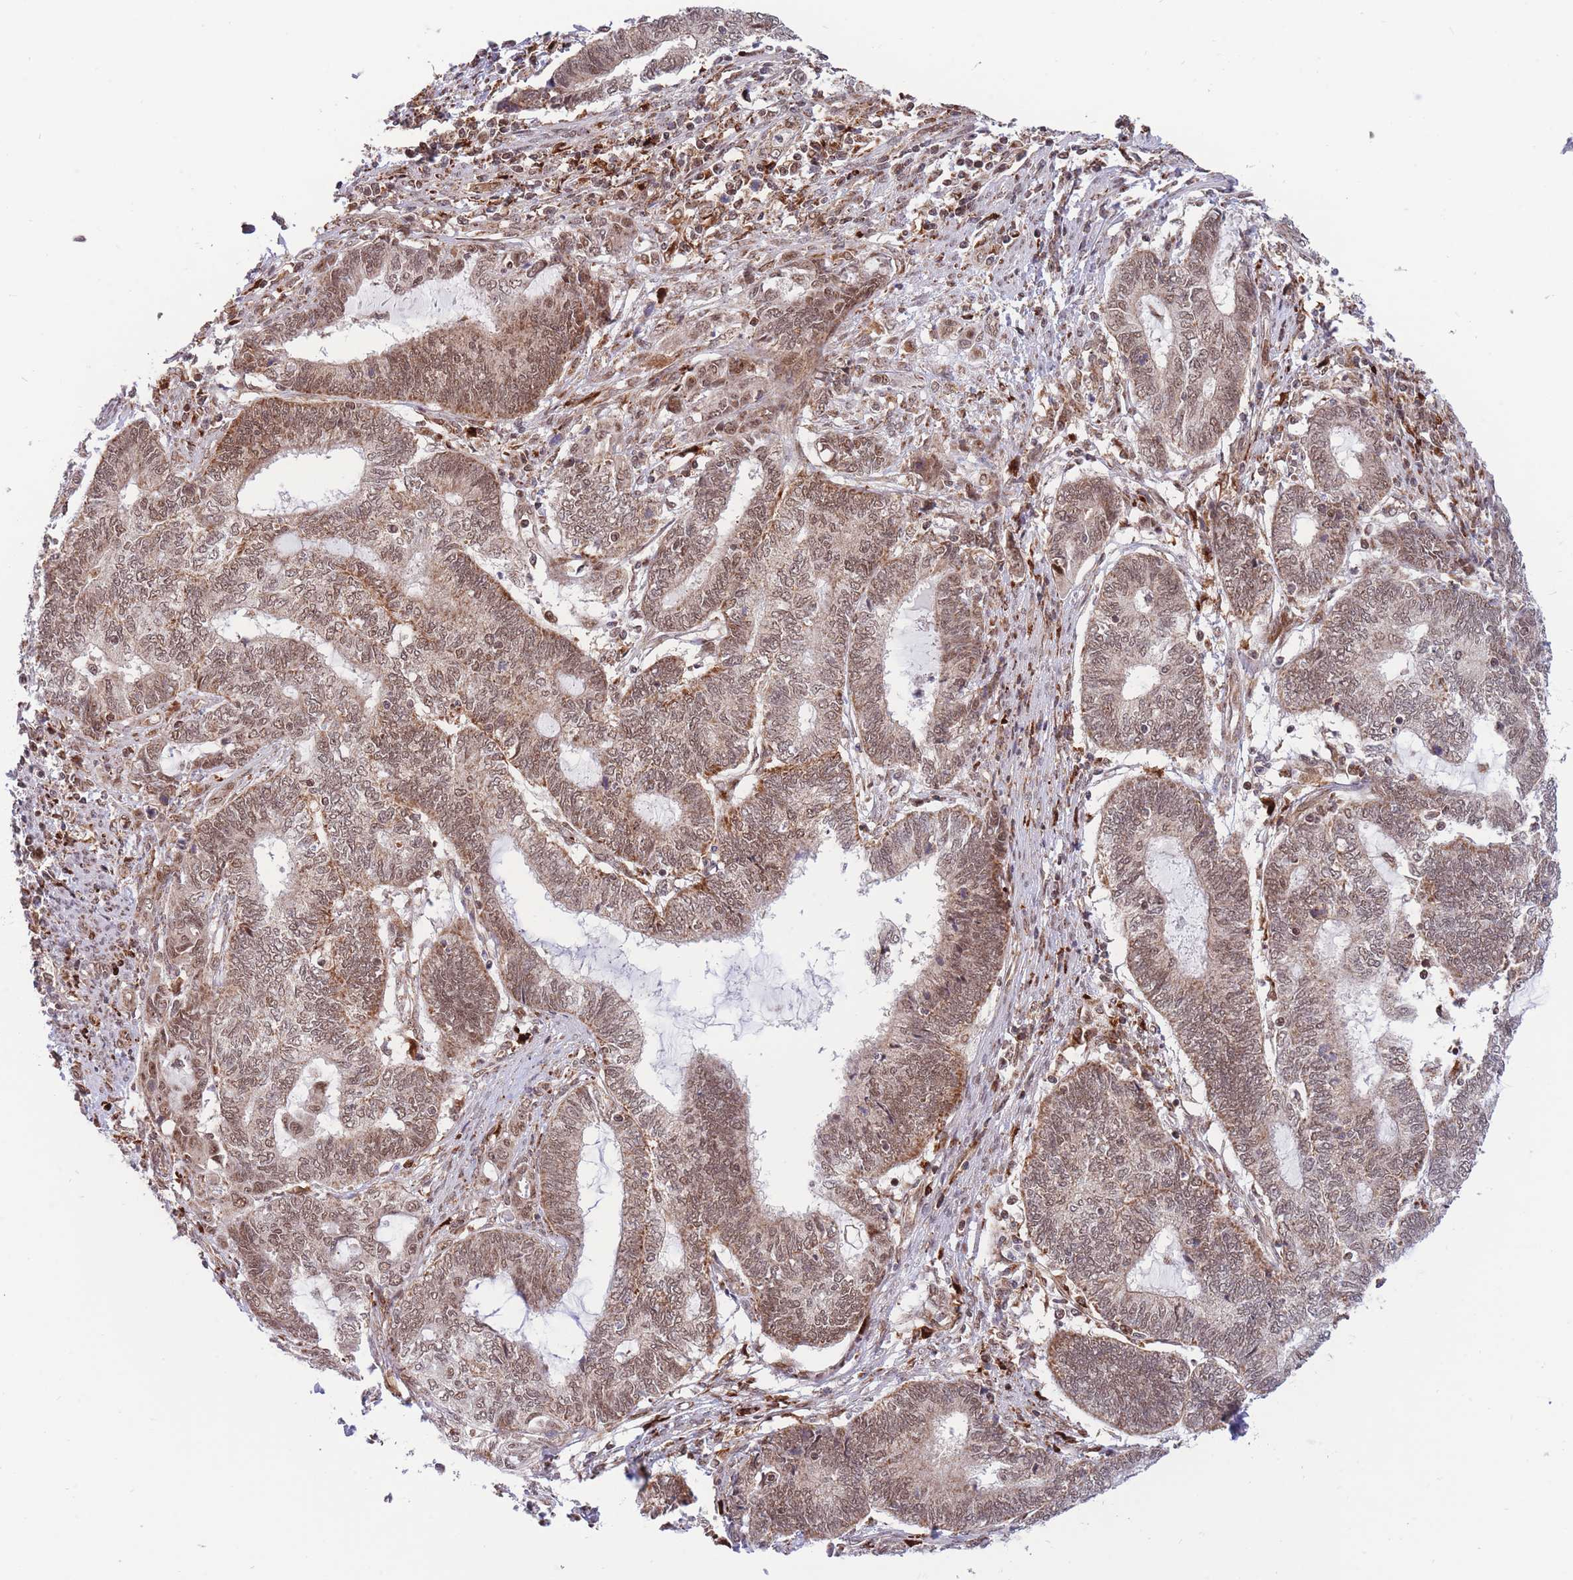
{"staining": {"intensity": "moderate", "quantity": ">75%", "location": "nuclear"}, "tissue": "endometrial cancer", "cell_type": "Tumor cells", "image_type": "cancer", "snomed": [{"axis": "morphology", "description": "Adenocarcinoma, NOS"}, {"axis": "topography", "description": "Uterus"}, {"axis": "topography", "description": "Endometrium"}], "caption": "Immunohistochemical staining of endometrial adenocarcinoma exhibits moderate nuclear protein positivity in approximately >75% of tumor cells.", "gene": "BOD1L1", "patient": {"sex": "female", "age": 70}}